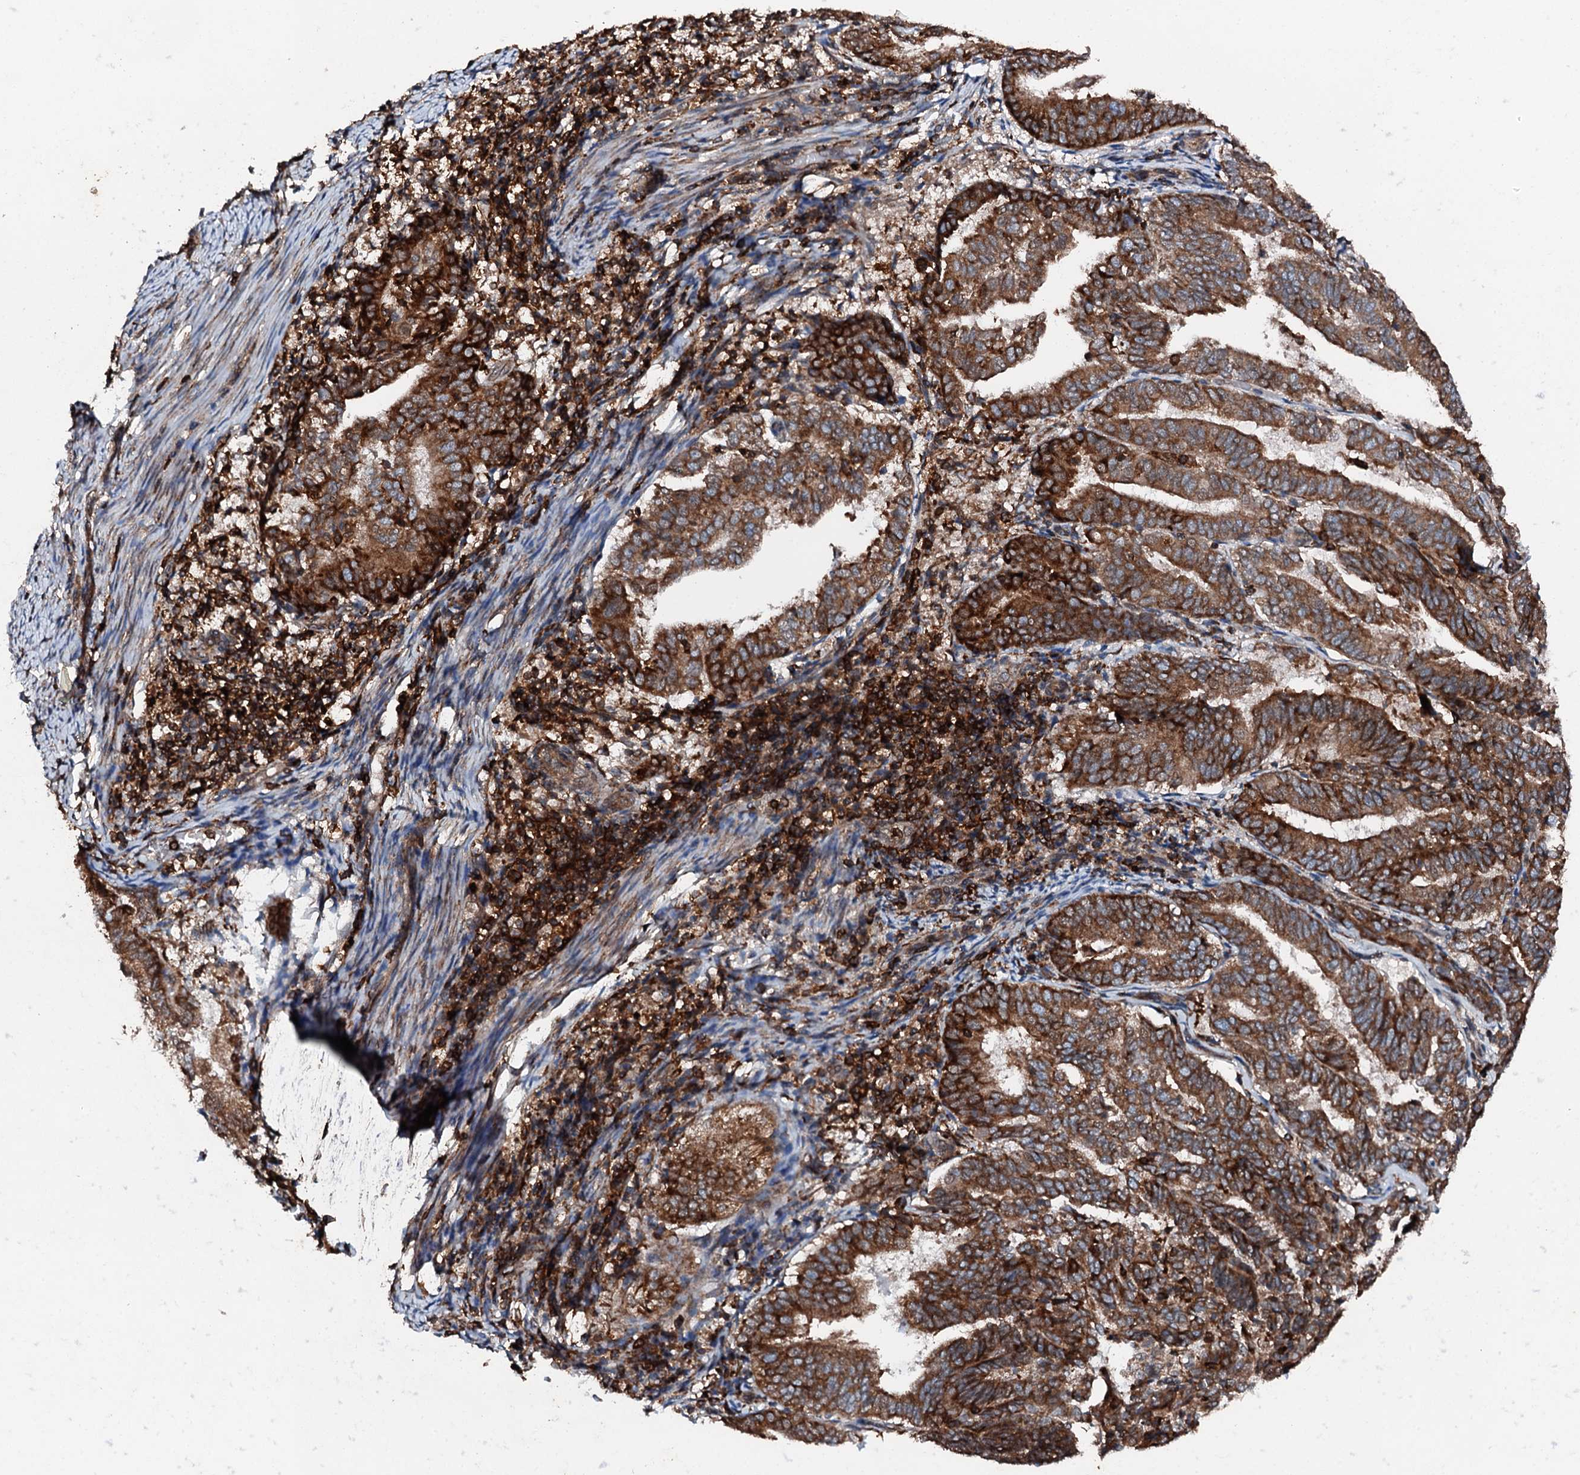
{"staining": {"intensity": "strong", "quantity": ">75%", "location": "cytoplasmic/membranous"}, "tissue": "endometrial cancer", "cell_type": "Tumor cells", "image_type": "cancer", "snomed": [{"axis": "morphology", "description": "Adenocarcinoma, NOS"}, {"axis": "topography", "description": "Endometrium"}], "caption": "Immunohistochemistry staining of endometrial adenocarcinoma, which reveals high levels of strong cytoplasmic/membranous expression in about >75% of tumor cells indicating strong cytoplasmic/membranous protein positivity. The staining was performed using DAB (brown) for protein detection and nuclei were counterstained in hematoxylin (blue).", "gene": "EDC4", "patient": {"sex": "female", "age": 80}}